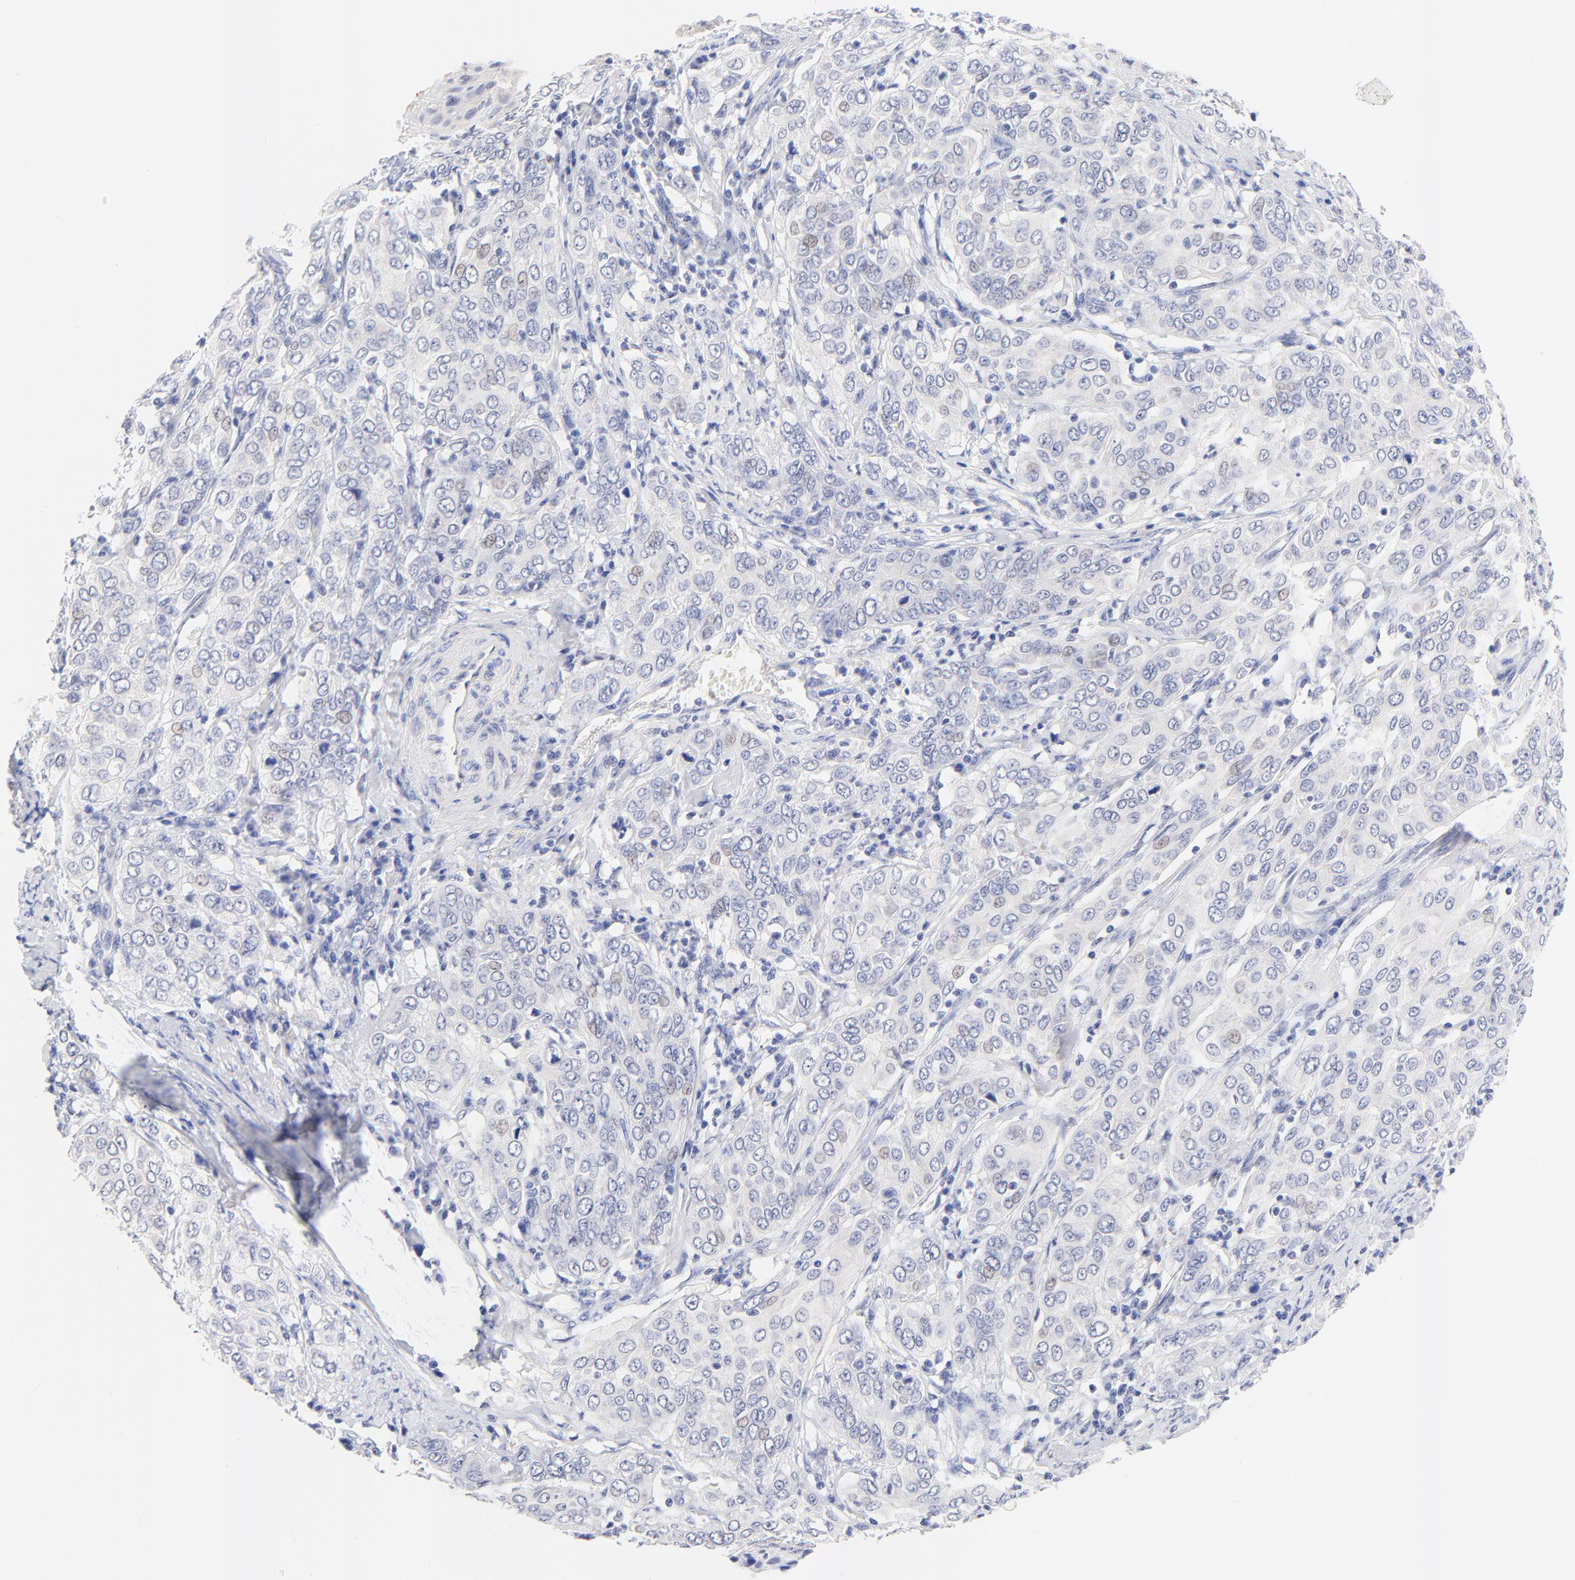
{"staining": {"intensity": "negative", "quantity": "none", "location": "none"}, "tissue": "cervical cancer", "cell_type": "Tumor cells", "image_type": "cancer", "snomed": [{"axis": "morphology", "description": "Squamous cell carcinoma, NOS"}, {"axis": "topography", "description": "Cervix"}], "caption": "A photomicrograph of human cervical cancer (squamous cell carcinoma) is negative for staining in tumor cells. Nuclei are stained in blue.", "gene": "FAM117B", "patient": {"sex": "female", "age": 38}}